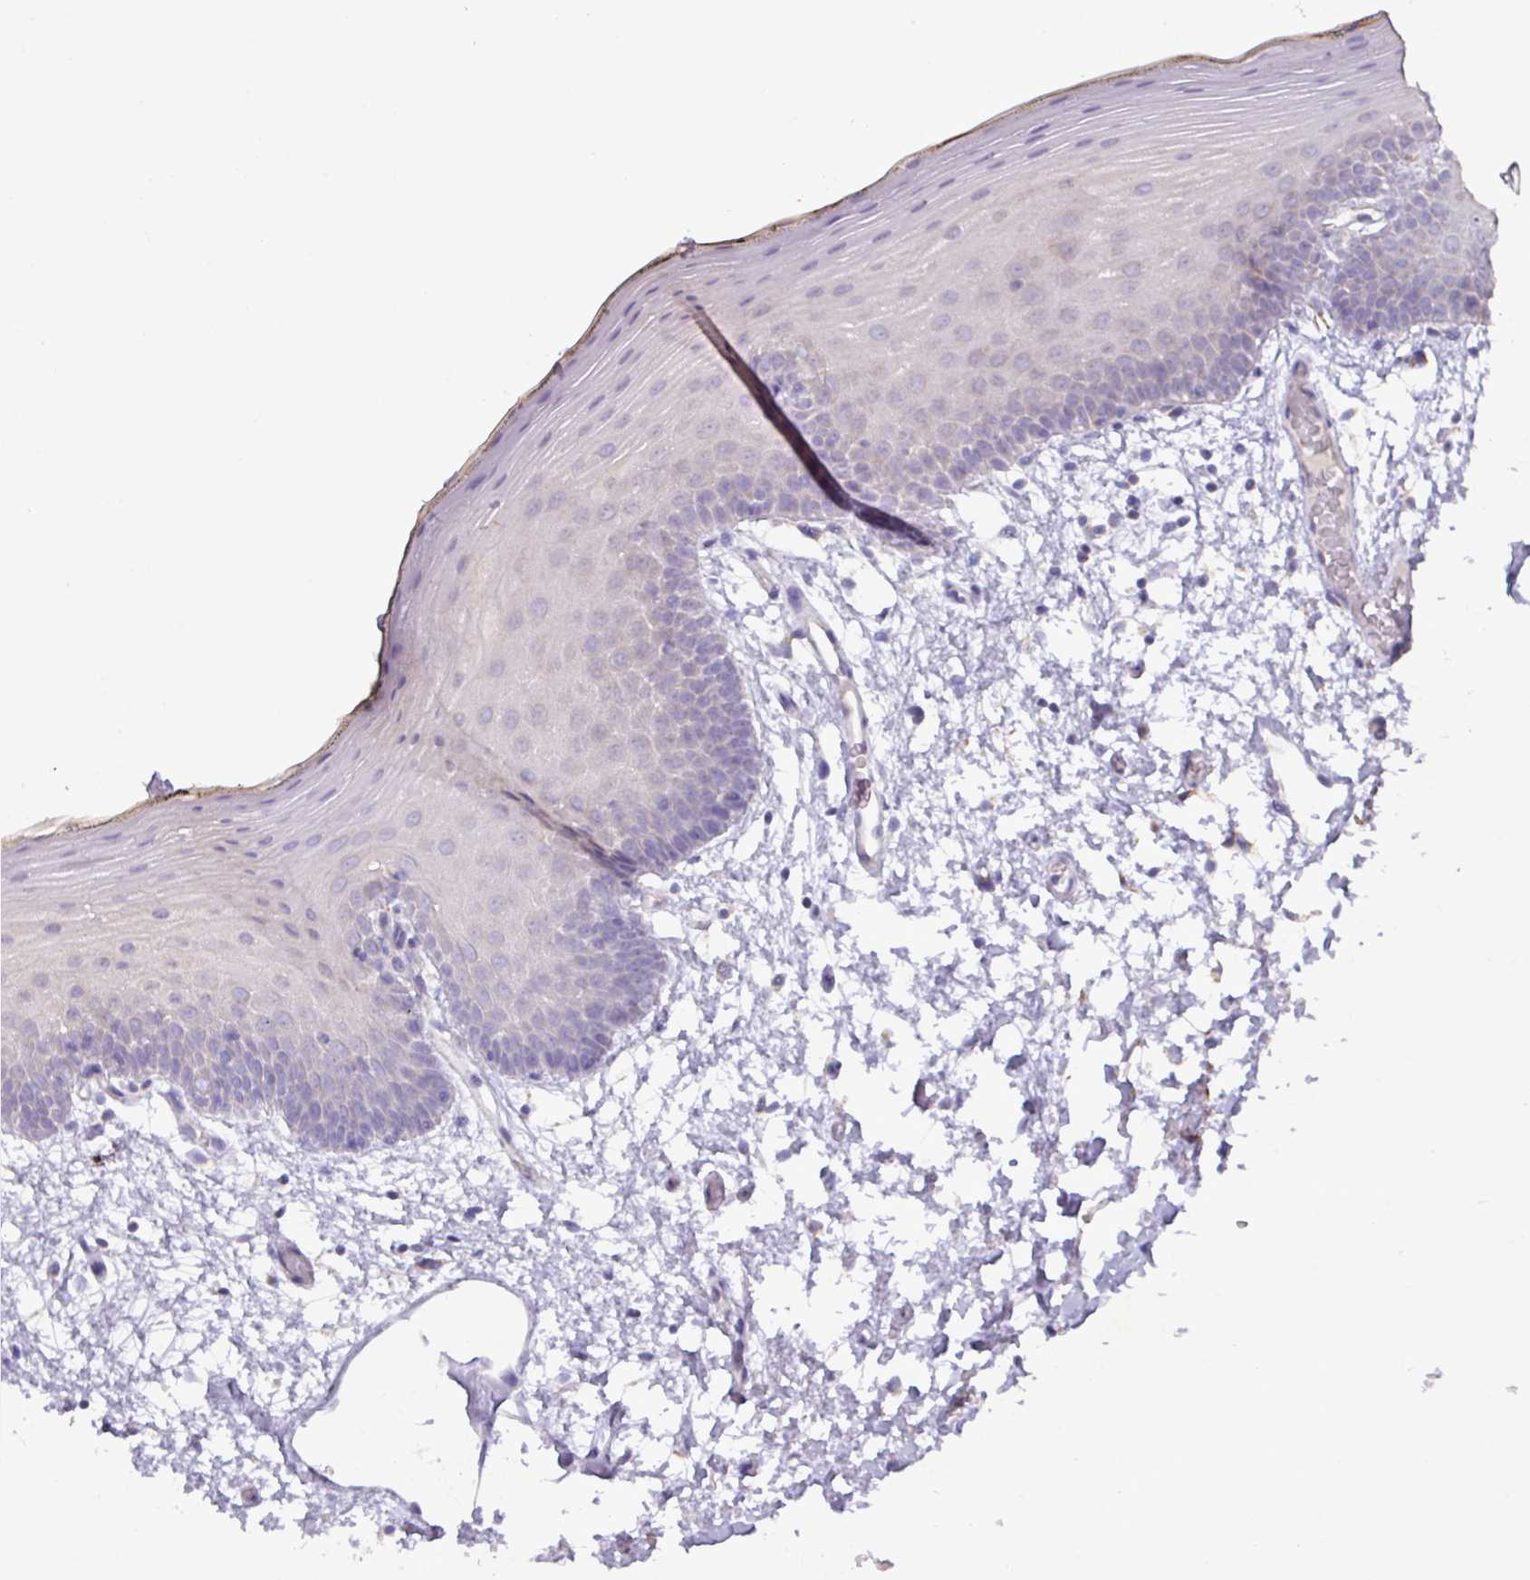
{"staining": {"intensity": "negative", "quantity": "none", "location": "none"}, "tissue": "oral mucosa", "cell_type": "Squamous epithelial cells", "image_type": "normal", "snomed": [{"axis": "morphology", "description": "Normal tissue, NOS"}, {"axis": "morphology", "description": "Squamous cell carcinoma, NOS"}, {"axis": "topography", "description": "Oral tissue"}, {"axis": "topography", "description": "Head-Neck"}], "caption": "This is a photomicrograph of immunohistochemistry (IHC) staining of normal oral mucosa, which shows no expression in squamous epithelial cells. (DAB (3,3'-diaminobenzidine) IHC, high magnification).", "gene": "MT", "patient": {"sex": "female", "age": 81}}